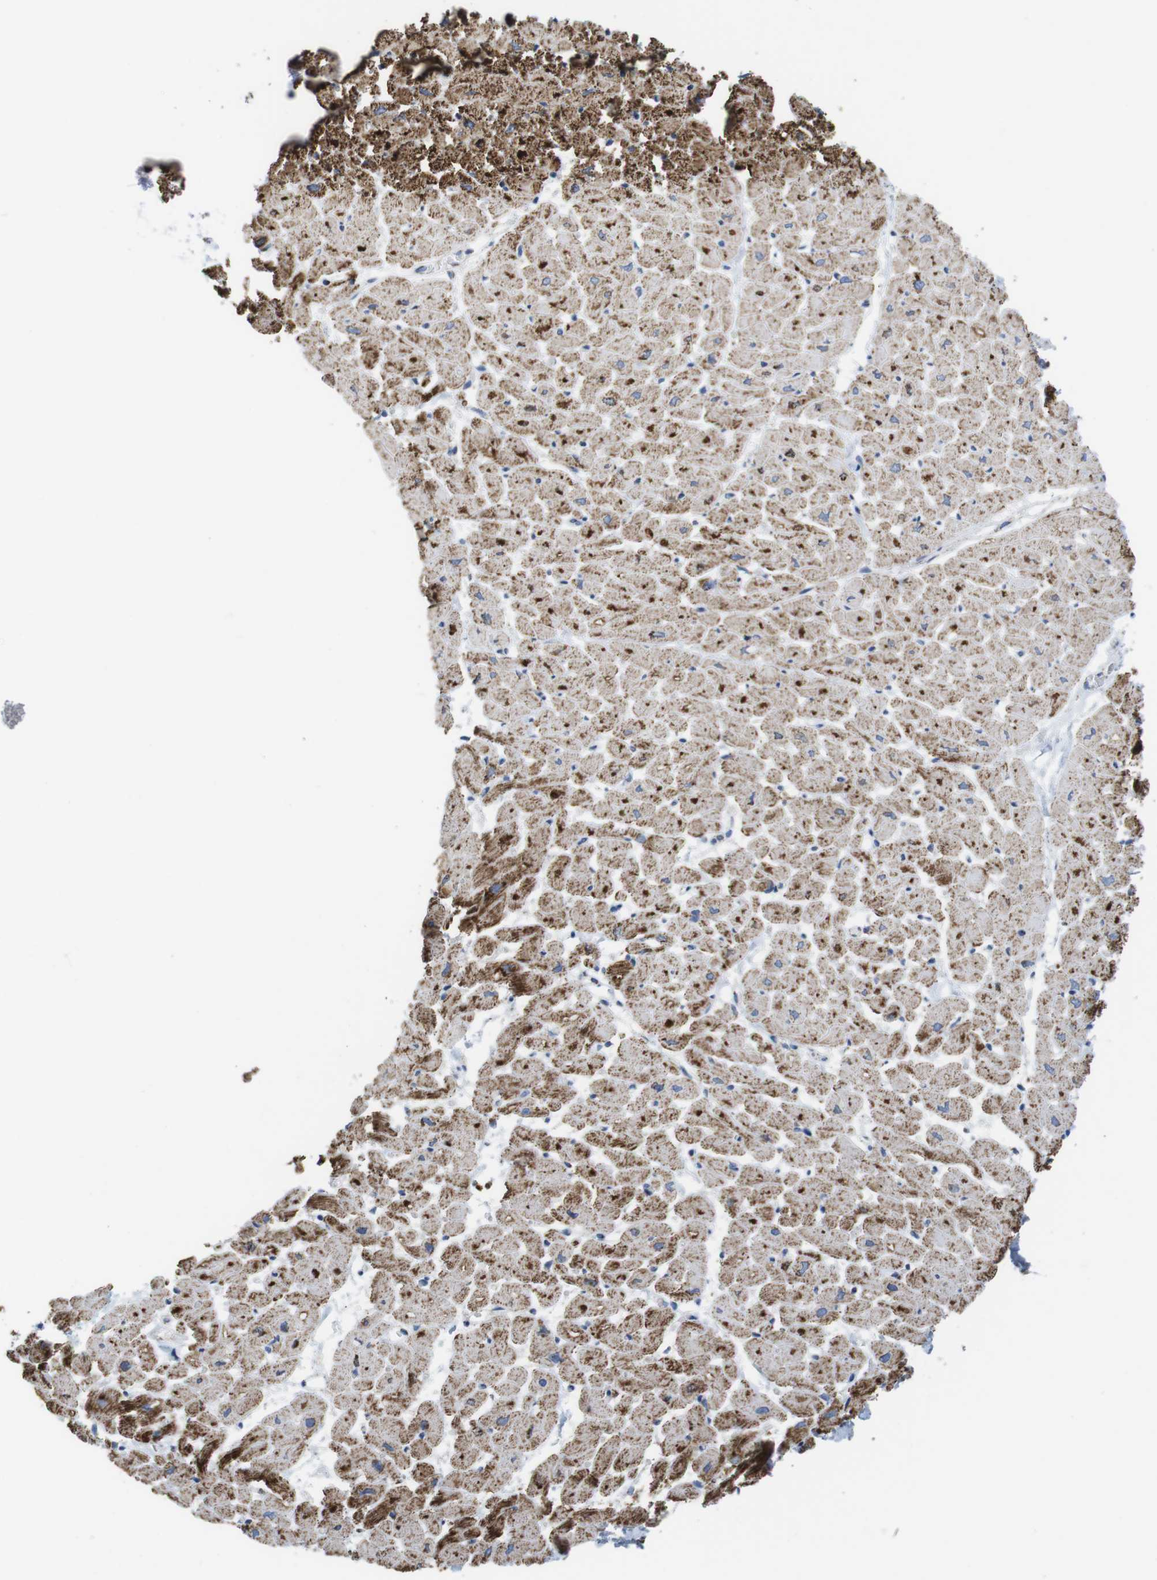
{"staining": {"intensity": "strong", "quantity": ">75%", "location": "cytoplasmic/membranous"}, "tissue": "heart muscle", "cell_type": "Cardiomyocytes", "image_type": "normal", "snomed": [{"axis": "morphology", "description": "Normal tissue, NOS"}, {"axis": "topography", "description": "Heart"}], "caption": "Immunohistochemical staining of normal heart muscle displays high levels of strong cytoplasmic/membranous positivity in about >75% of cardiomyocytes.", "gene": "ATP5PO", "patient": {"sex": "male", "age": 45}}